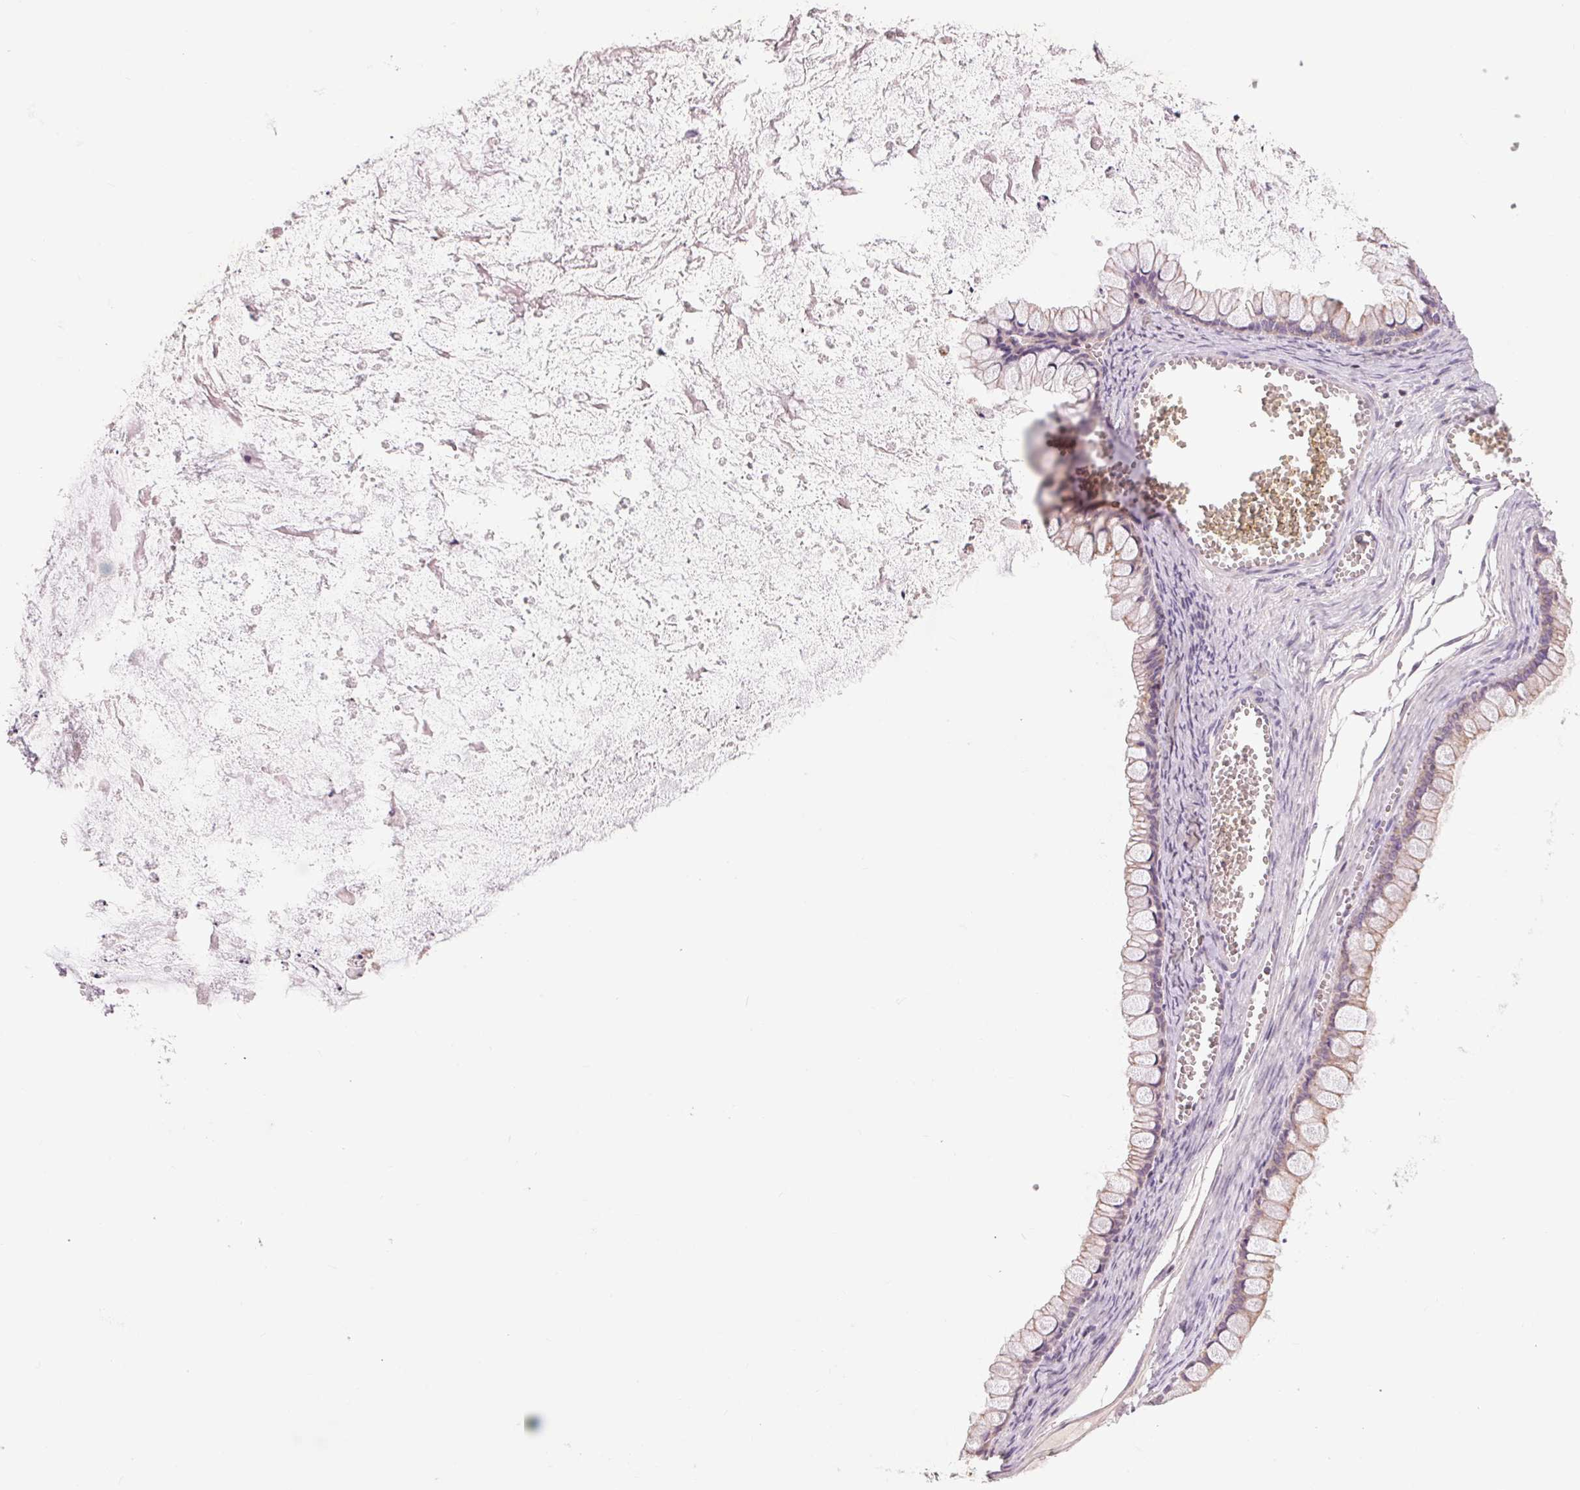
{"staining": {"intensity": "negative", "quantity": "none", "location": "none"}, "tissue": "ovarian cancer", "cell_type": "Tumor cells", "image_type": "cancer", "snomed": [{"axis": "morphology", "description": "Cystadenocarcinoma, mucinous, NOS"}, {"axis": "topography", "description": "Ovary"}], "caption": "The photomicrograph reveals no staining of tumor cells in ovarian cancer (mucinous cystadenocarcinoma). (DAB (3,3'-diaminobenzidine) IHC visualized using brightfield microscopy, high magnification).", "gene": "COX6A1", "patient": {"sex": "female", "age": 67}}